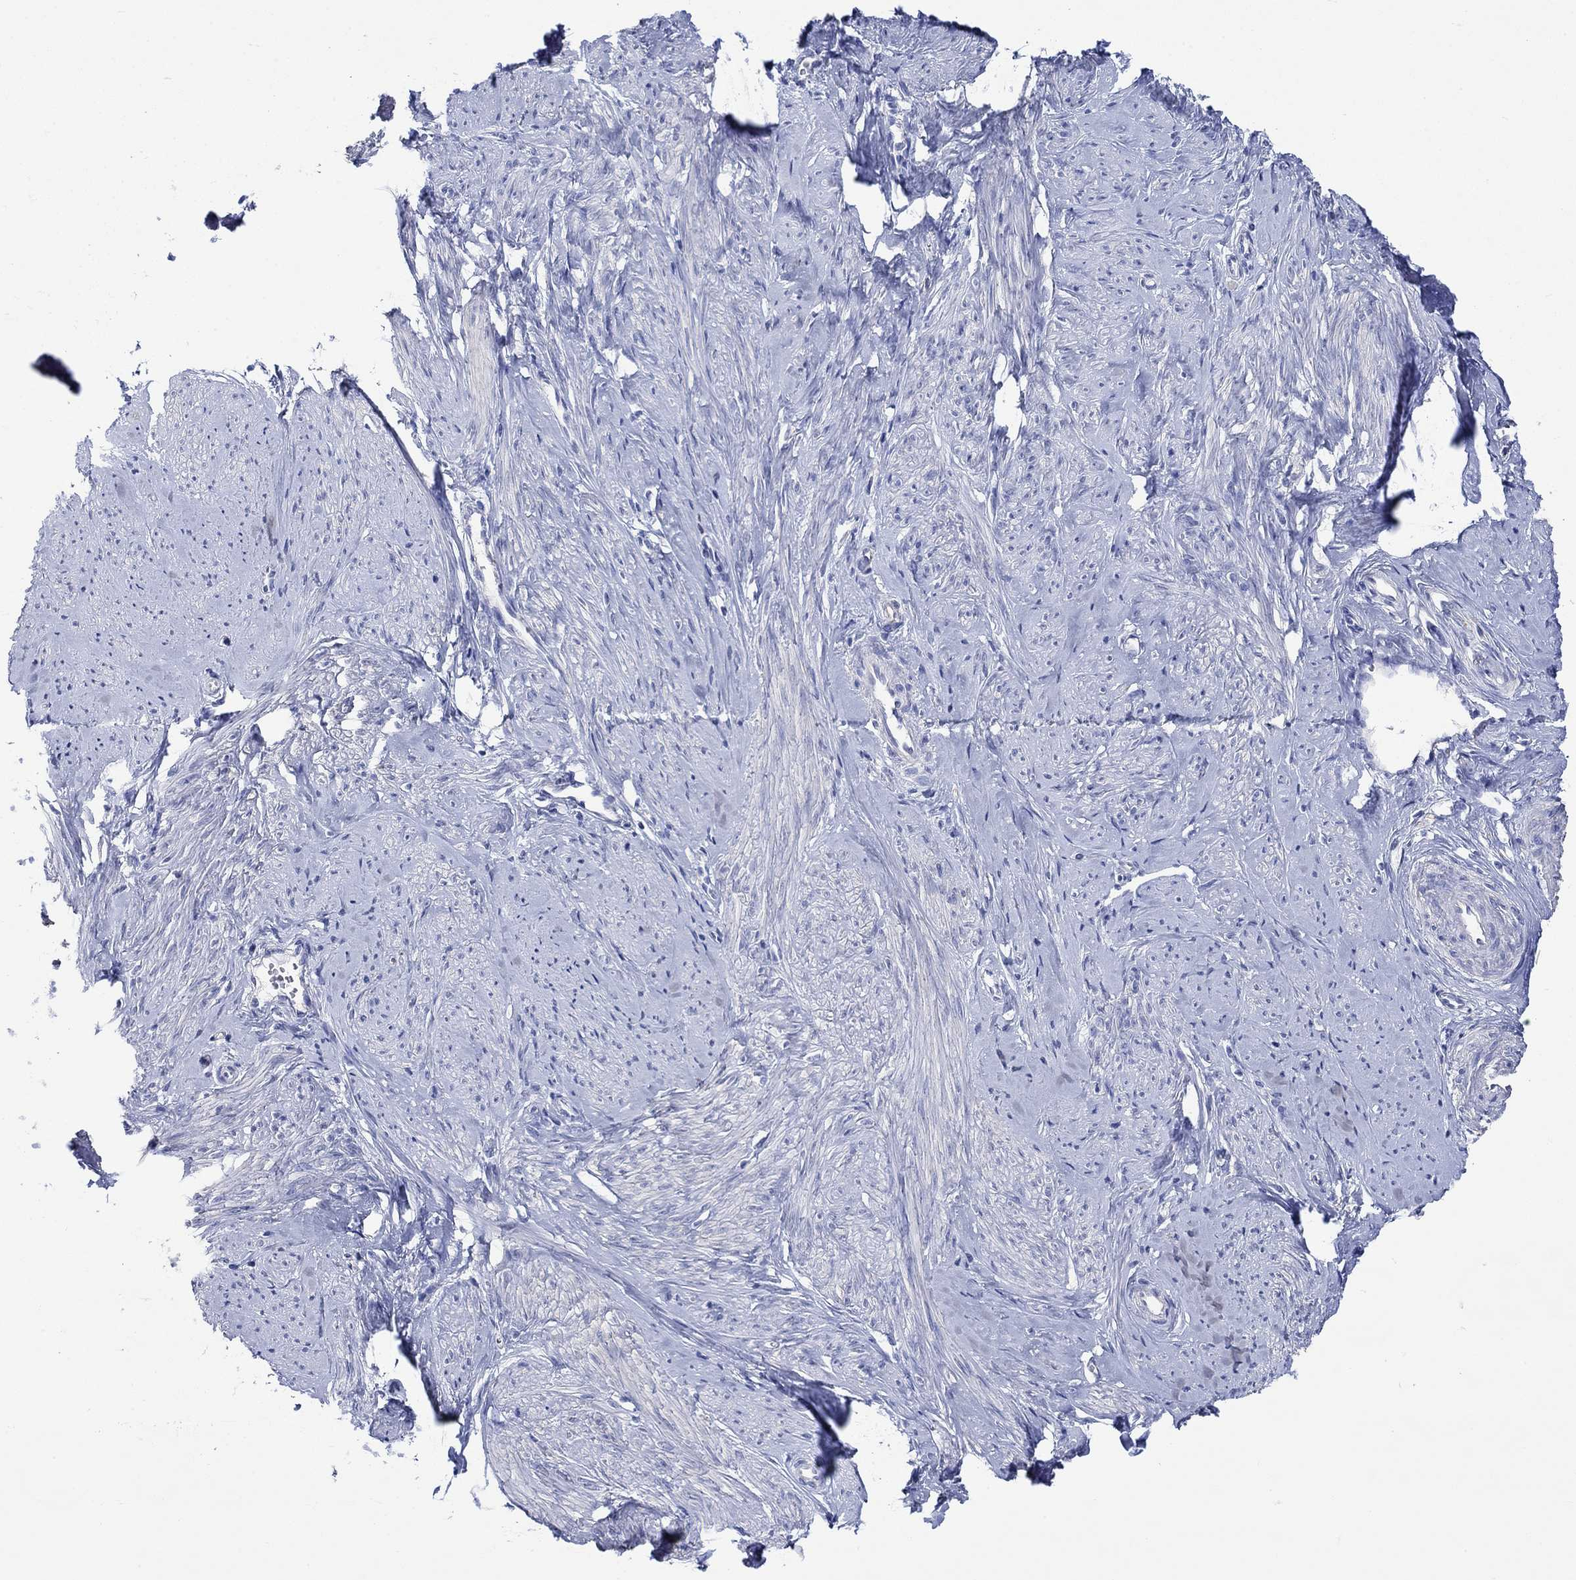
{"staining": {"intensity": "negative", "quantity": "none", "location": "none"}, "tissue": "smooth muscle", "cell_type": "Smooth muscle cells", "image_type": "normal", "snomed": [{"axis": "morphology", "description": "Normal tissue, NOS"}, {"axis": "topography", "description": "Smooth muscle"}], "caption": "An IHC image of benign smooth muscle is shown. There is no staining in smooth muscle cells of smooth muscle. Brightfield microscopy of immunohistochemistry stained with DAB (3,3'-diaminobenzidine) (brown) and hematoxylin (blue), captured at high magnification.", "gene": "CPLX1", "patient": {"sex": "female", "age": 48}}